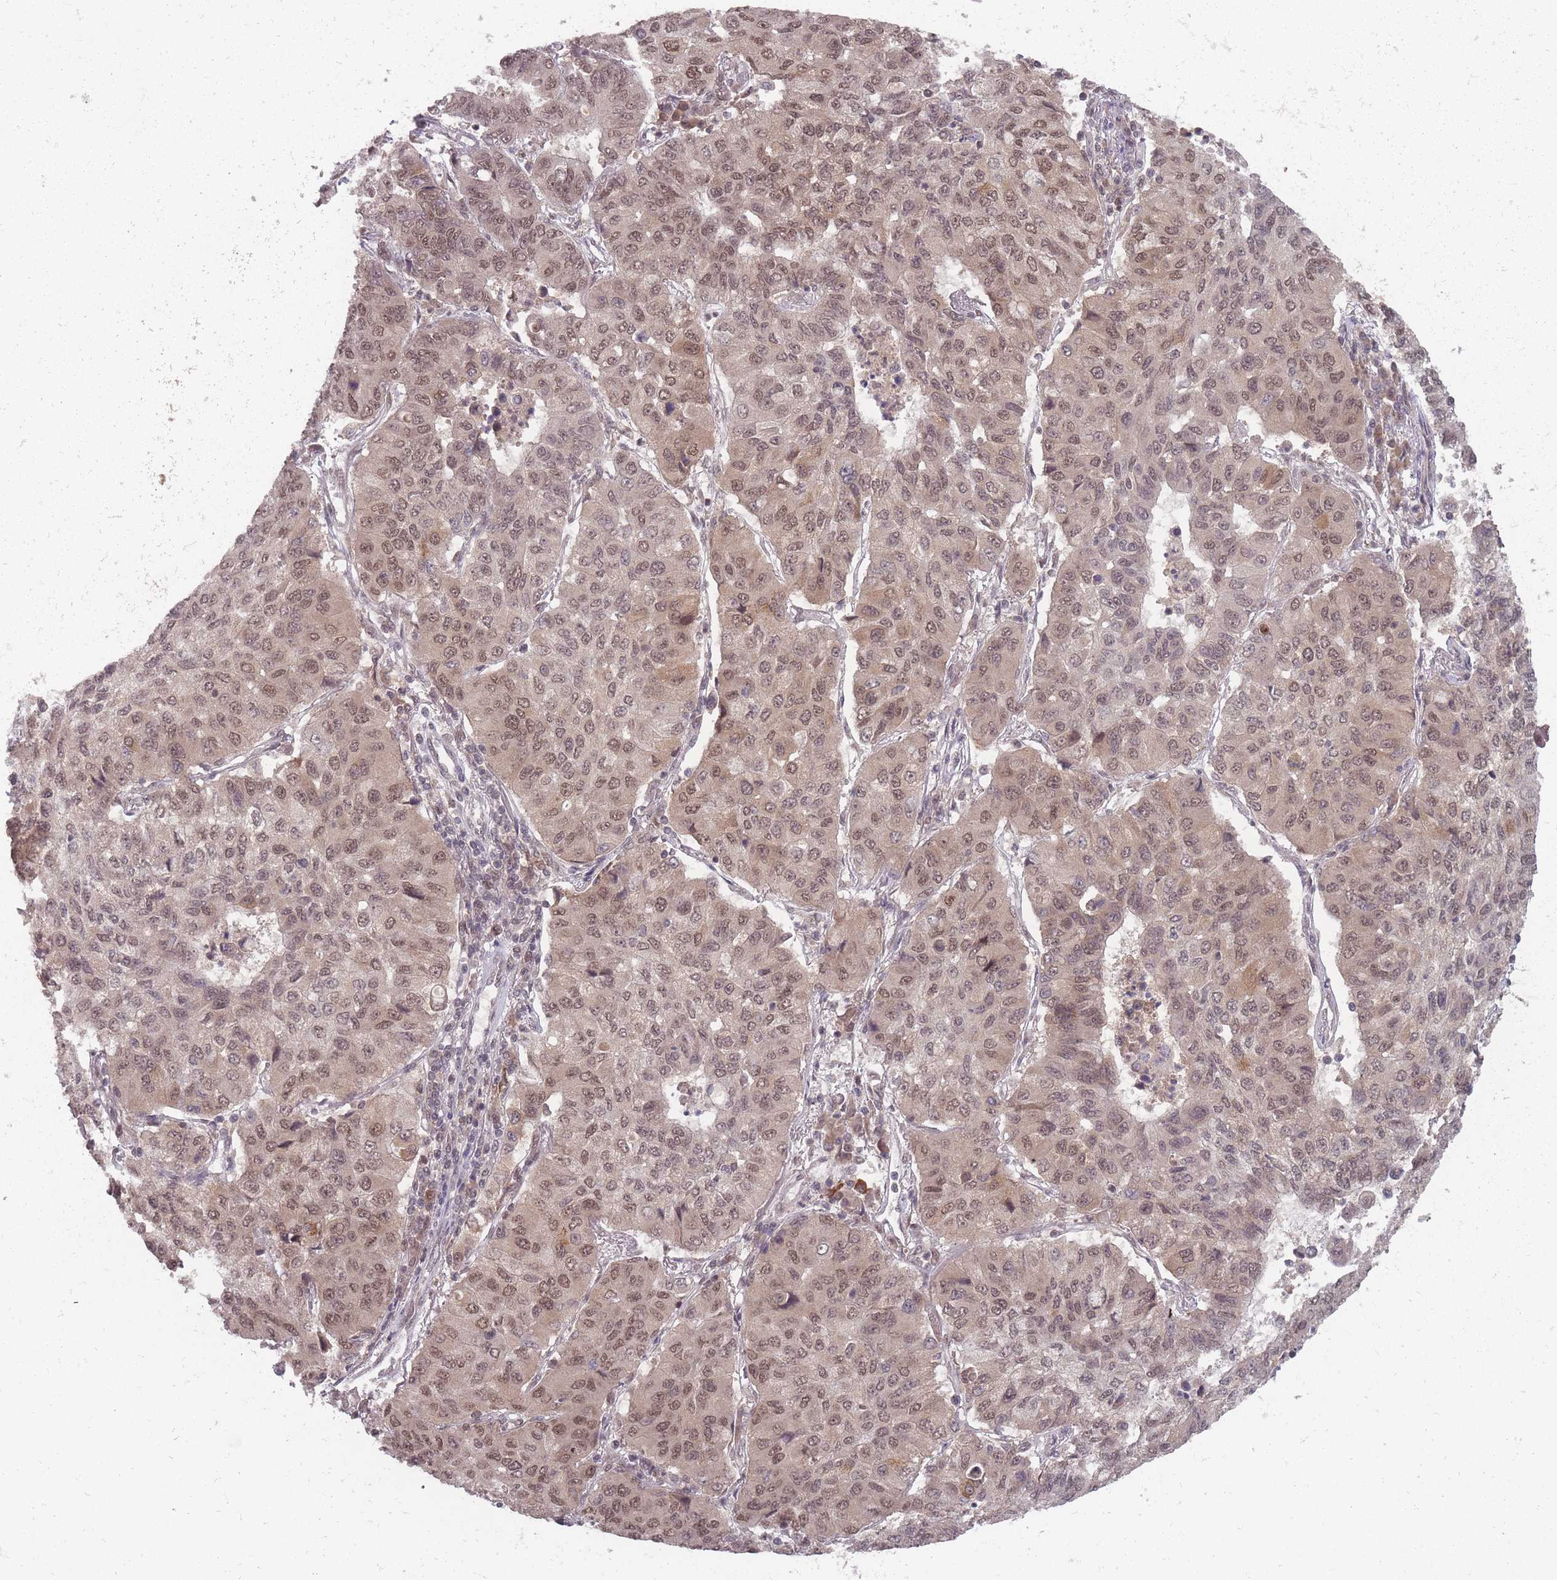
{"staining": {"intensity": "moderate", "quantity": ">75%", "location": "nuclear"}, "tissue": "lung cancer", "cell_type": "Tumor cells", "image_type": "cancer", "snomed": [{"axis": "morphology", "description": "Squamous cell carcinoma, NOS"}, {"axis": "topography", "description": "Lung"}], "caption": "Immunohistochemical staining of human lung cancer (squamous cell carcinoma) reveals medium levels of moderate nuclear expression in approximately >75% of tumor cells. (DAB (3,3'-diaminobenzidine) IHC, brown staining for protein, blue staining for nuclei).", "gene": "TMED3", "patient": {"sex": "male", "age": 74}}